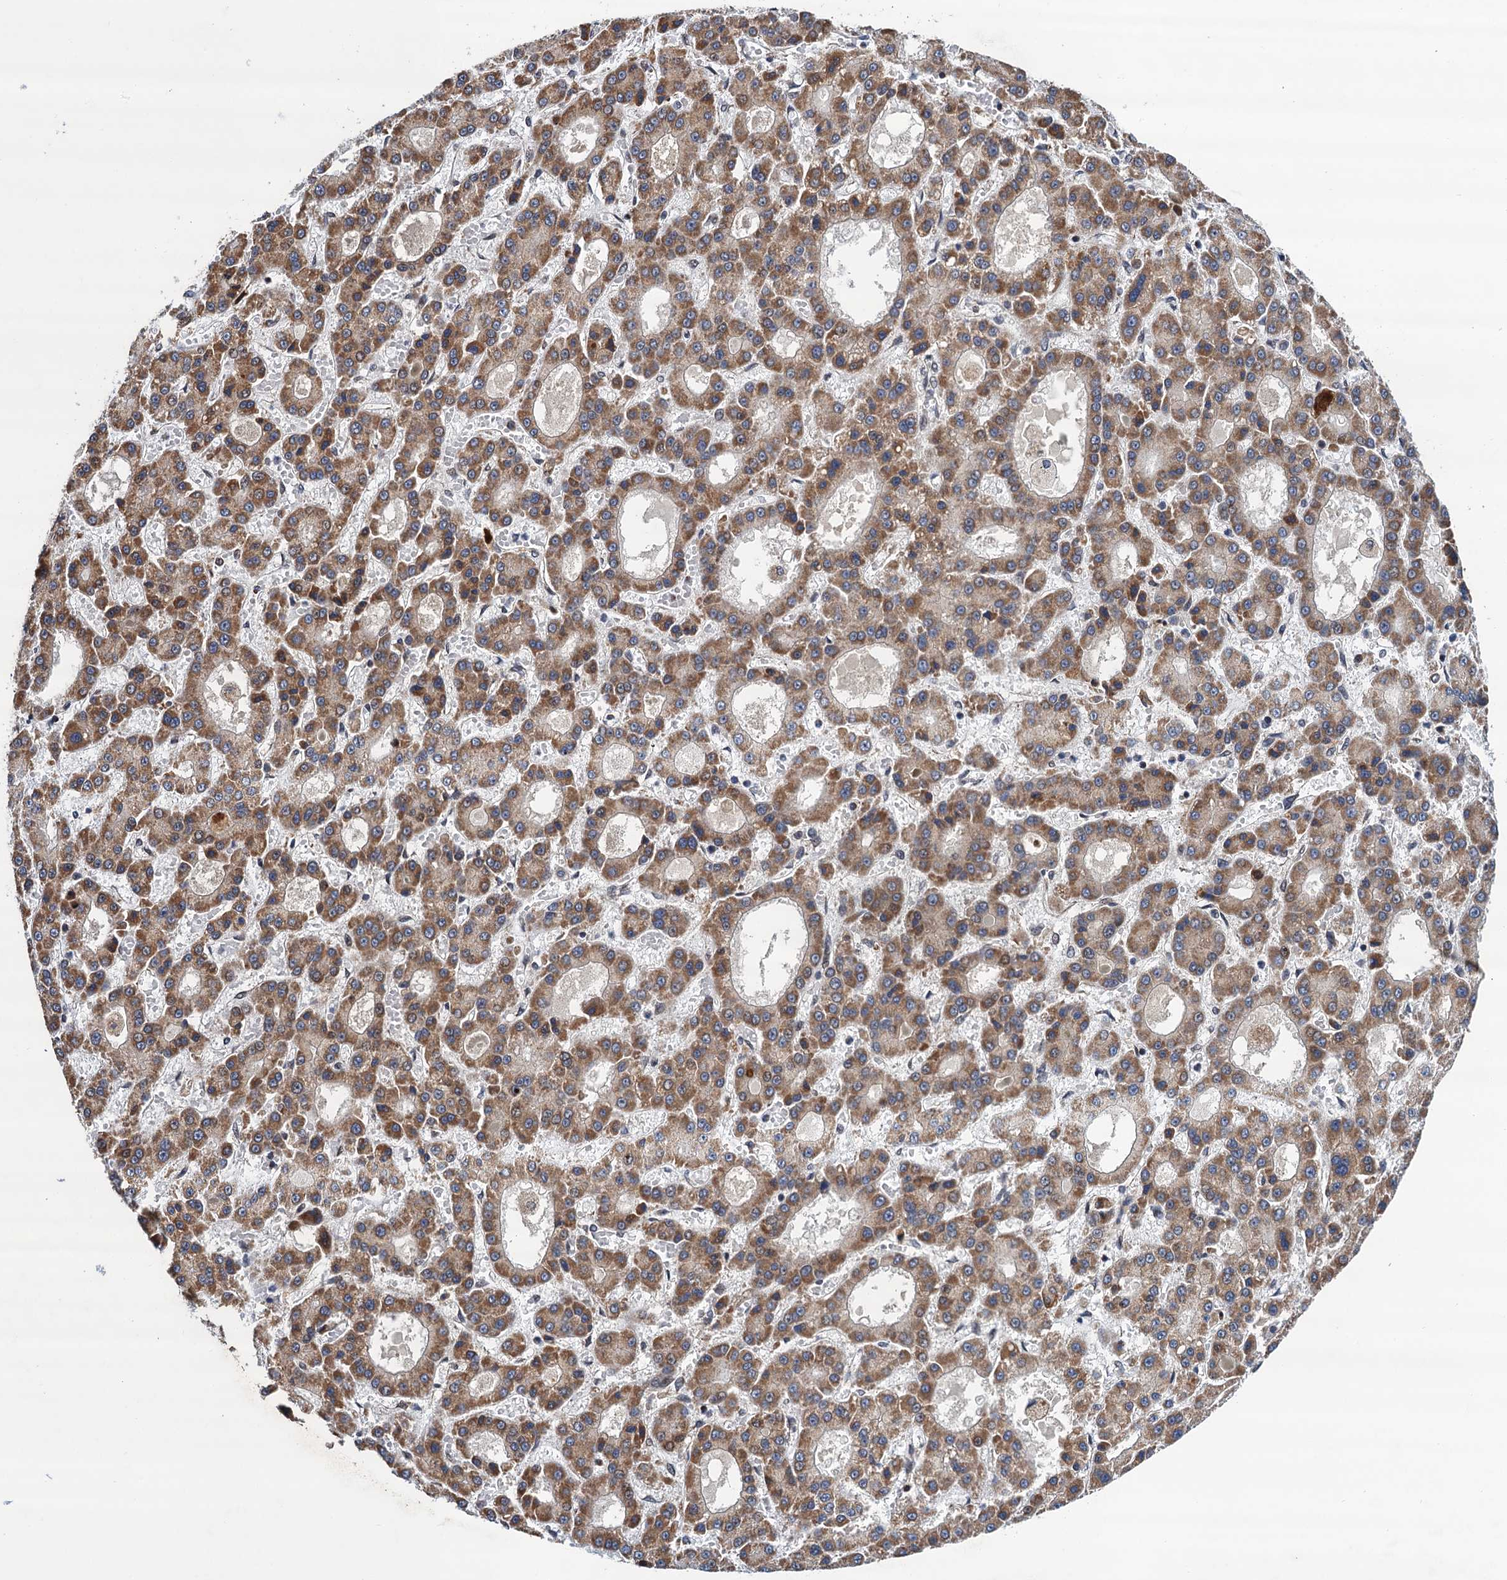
{"staining": {"intensity": "moderate", "quantity": ">75%", "location": "cytoplasmic/membranous"}, "tissue": "liver cancer", "cell_type": "Tumor cells", "image_type": "cancer", "snomed": [{"axis": "morphology", "description": "Carcinoma, Hepatocellular, NOS"}, {"axis": "topography", "description": "Liver"}], "caption": "This micrograph reveals liver hepatocellular carcinoma stained with immunohistochemistry (IHC) to label a protein in brown. The cytoplasmic/membranous of tumor cells show moderate positivity for the protein. Nuclei are counter-stained blue.", "gene": "CMPK2", "patient": {"sex": "male", "age": 70}}